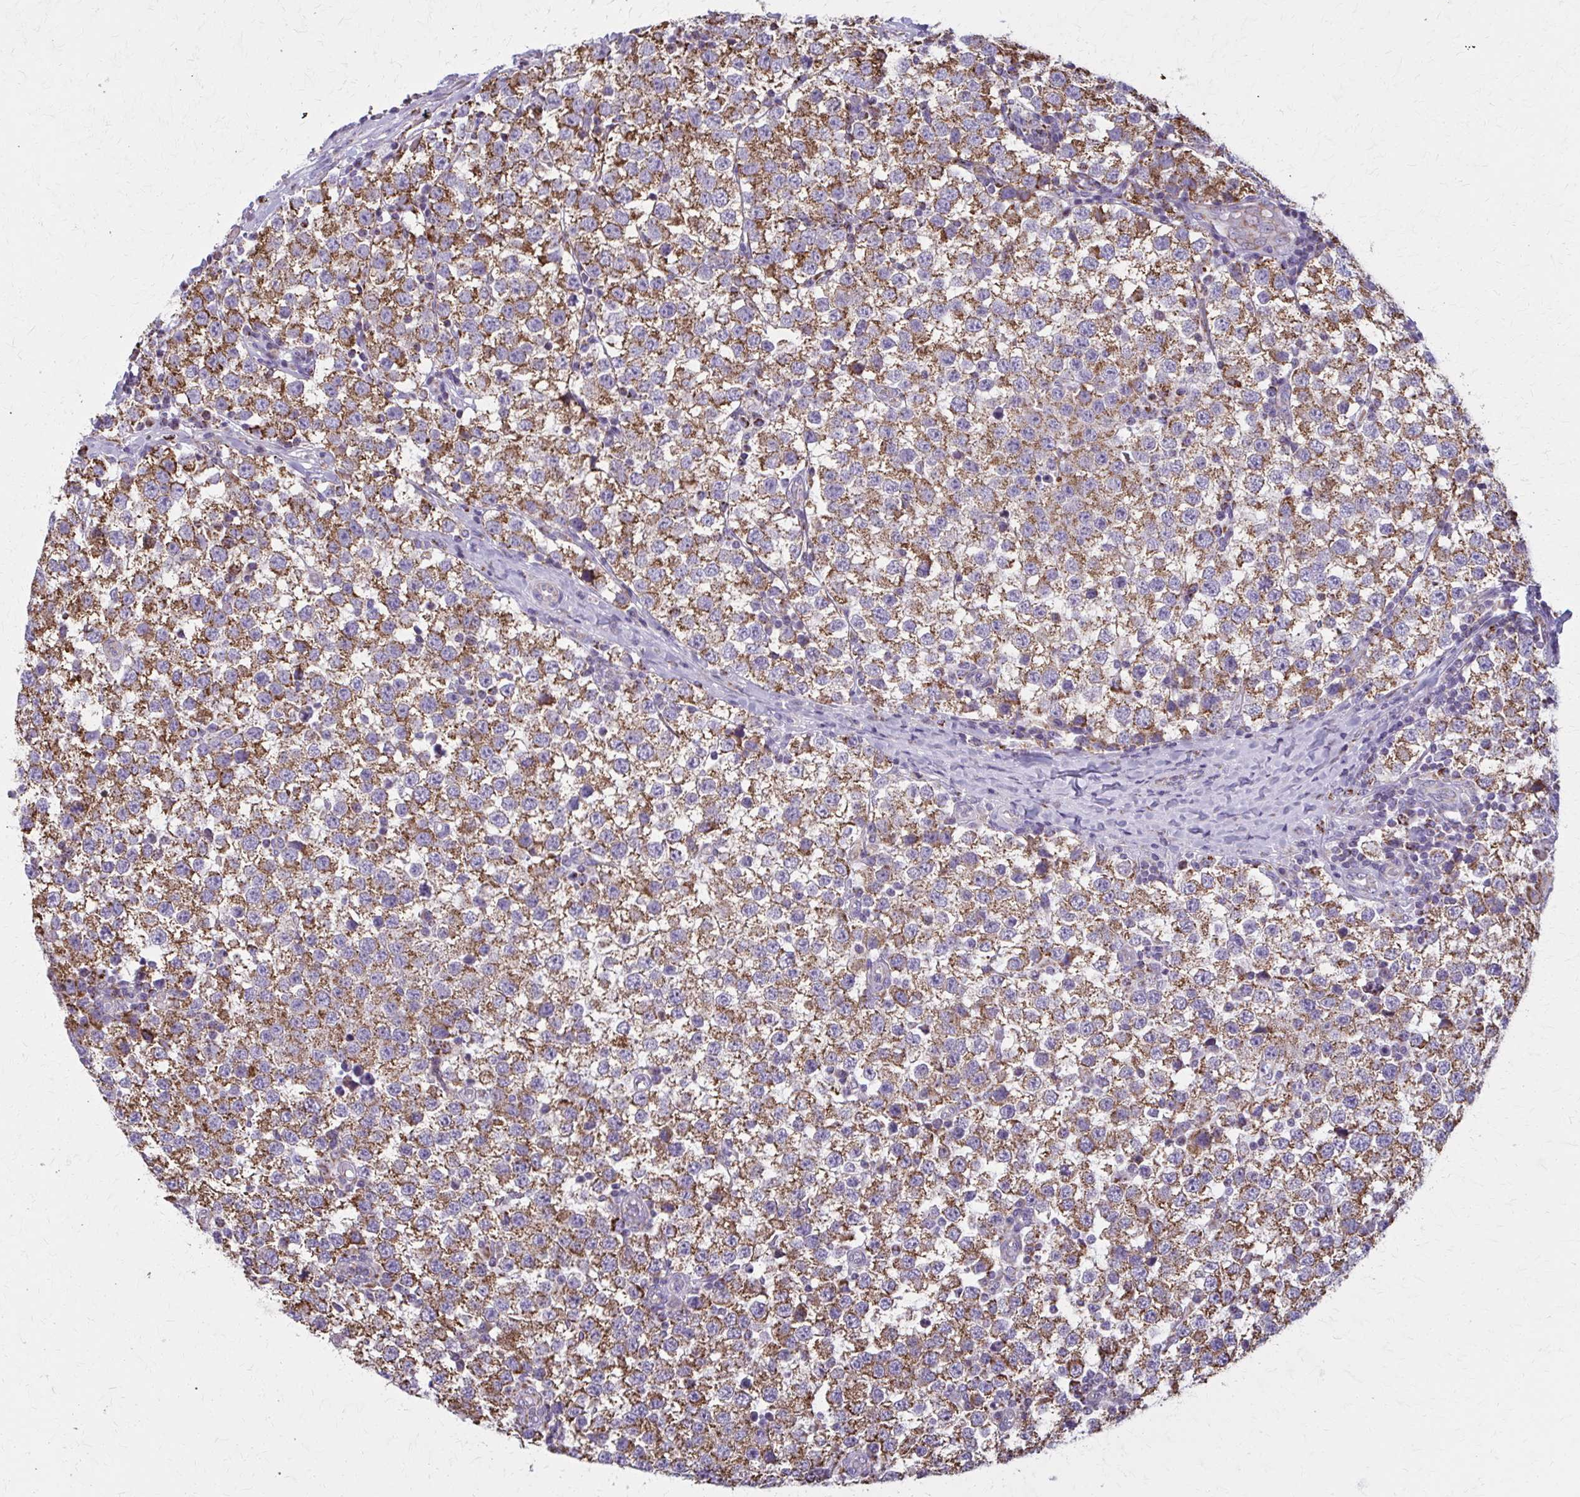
{"staining": {"intensity": "strong", "quantity": ">75%", "location": "cytoplasmic/membranous"}, "tissue": "testis cancer", "cell_type": "Tumor cells", "image_type": "cancer", "snomed": [{"axis": "morphology", "description": "Seminoma, NOS"}, {"axis": "topography", "description": "Testis"}], "caption": "There is high levels of strong cytoplasmic/membranous positivity in tumor cells of testis cancer, as demonstrated by immunohistochemical staining (brown color).", "gene": "TVP23A", "patient": {"sex": "male", "age": 34}}